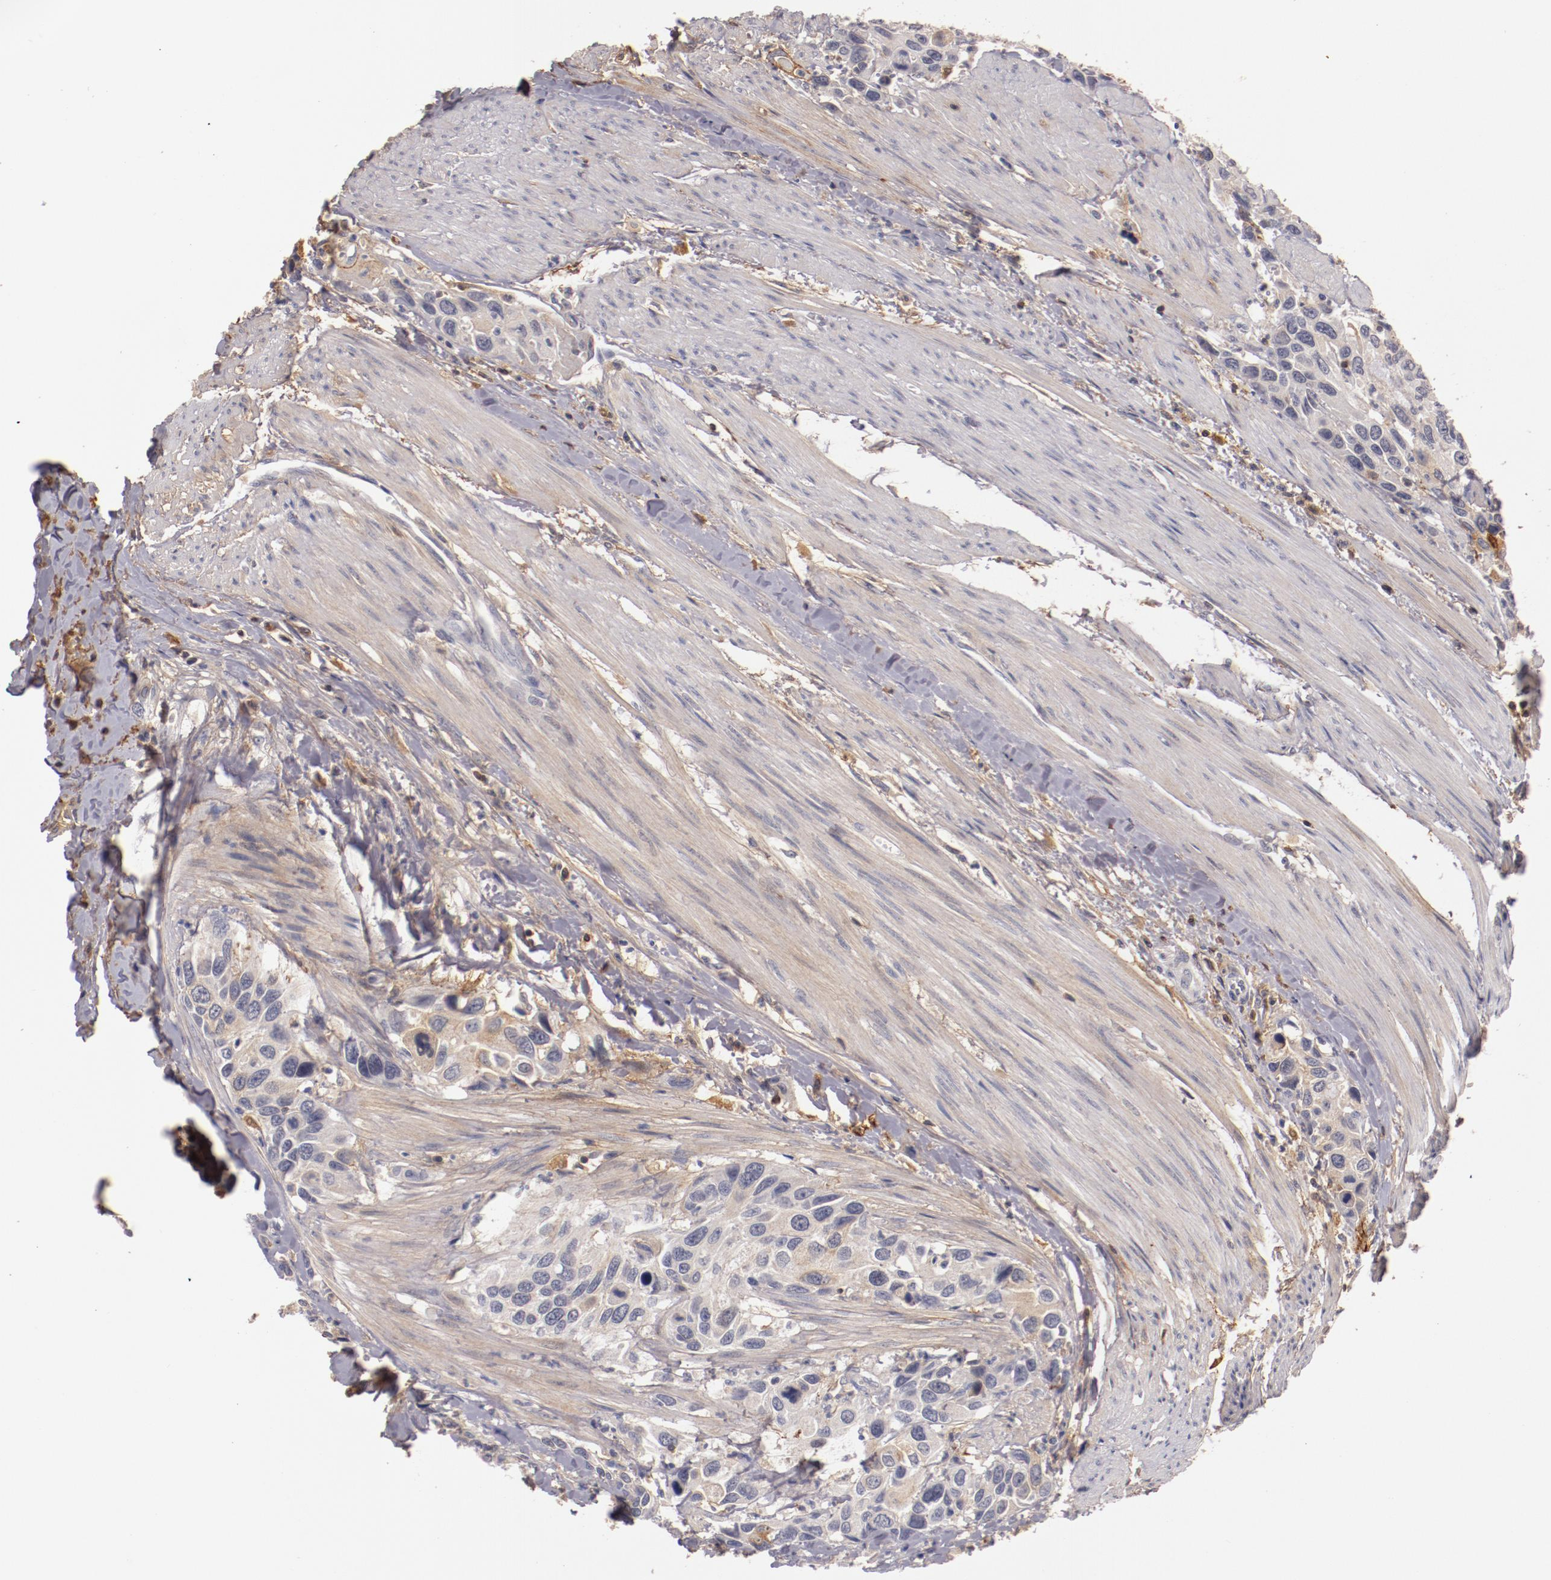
{"staining": {"intensity": "moderate", "quantity": "25%-75%", "location": "cytoplasmic/membranous"}, "tissue": "urothelial cancer", "cell_type": "Tumor cells", "image_type": "cancer", "snomed": [{"axis": "morphology", "description": "Urothelial carcinoma, High grade"}, {"axis": "topography", "description": "Urinary bladder"}], "caption": "About 25%-75% of tumor cells in urothelial cancer exhibit moderate cytoplasmic/membranous protein expression as visualized by brown immunohistochemical staining.", "gene": "MBL2", "patient": {"sex": "male", "age": 66}}